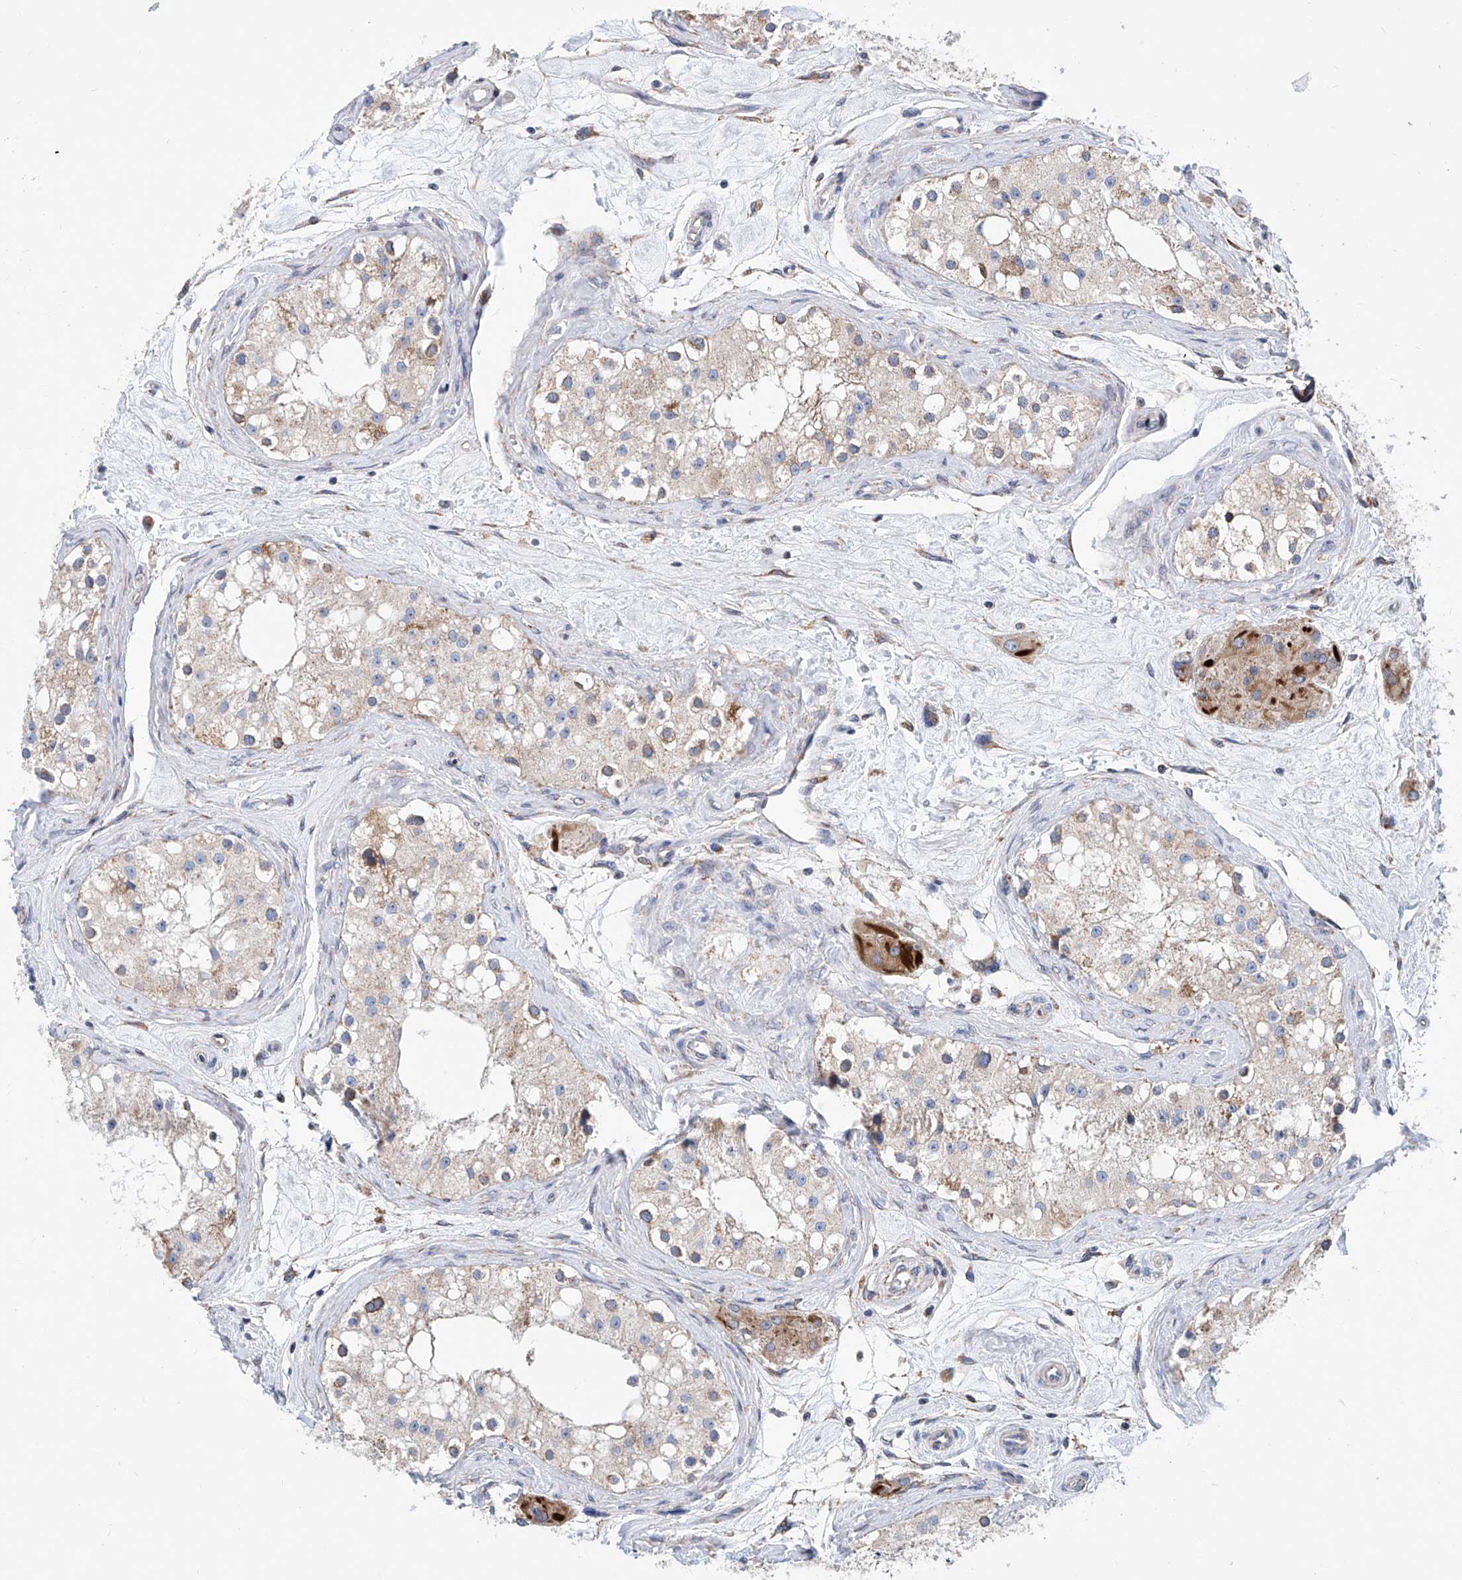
{"staining": {"intensity": "moderate", "quantity": "<25%", "location": "cytoplasmic/membranous"}, "tissue": "testis", "cell_type": "Cells in seminiferous ducts", "image_type": "normal", "snomed": [{"axis": "morphology", "description": "Normal tissue, NOS"}, {"axis": "topography", "description": "Testis"}], "caption": "Testis was stained to show a protein in brown. There is low levels of moderate cytoplasmic/membranous positivity in about <25% of cells in seminiferous ducts.", "gene": "MAD2L1", "patient": {"sex": "male", "age": 84}}